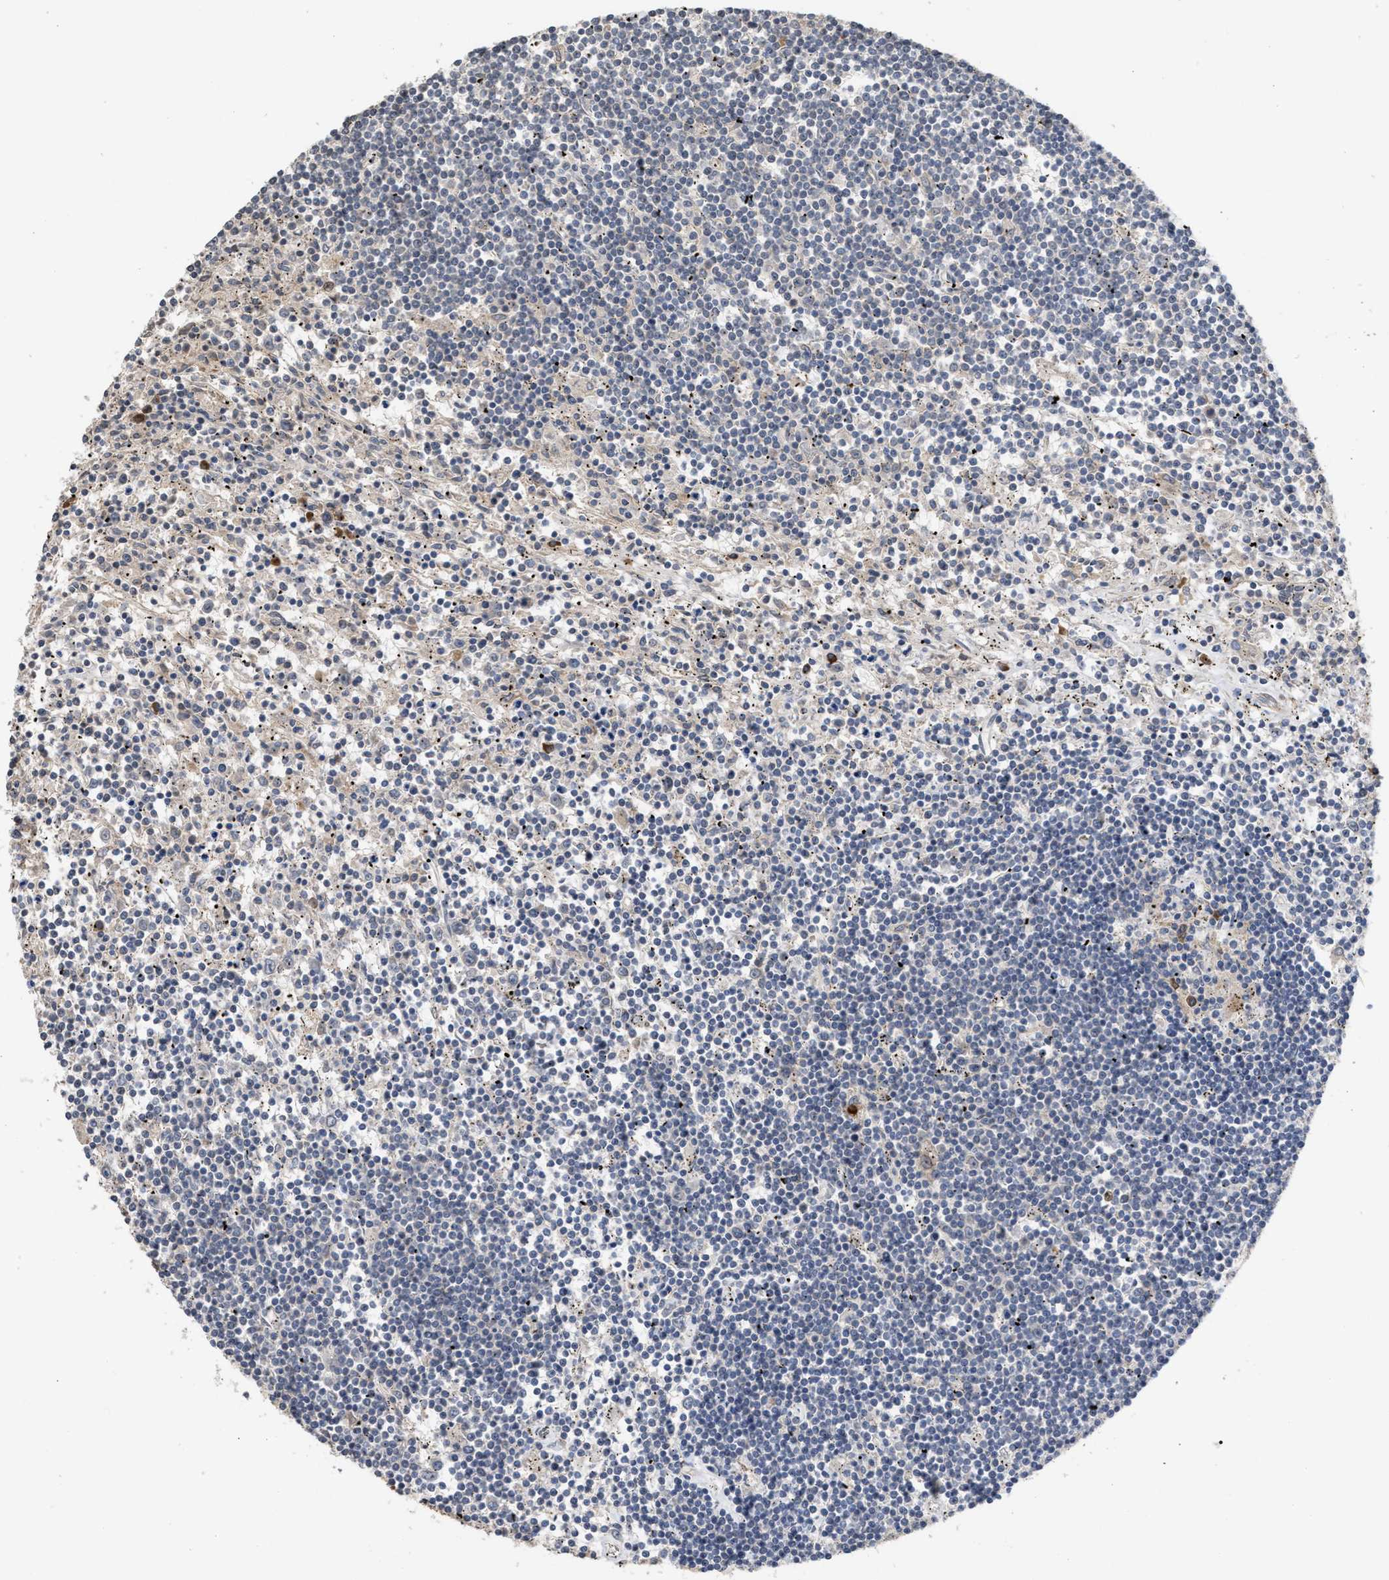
{"staining": {"intensity": "negative", "quantity": "none", "location": "none"}, "tissue": "lymphoma", "cell_type": "Tumor cells", "image_type": "cancer", "snomed": [{"axis": "morphology", "description": "Malignant lymphoma, non-Hodgkin's type, Low grade"}, {"axis": "topography", "description": "Spleen"}], "caption": "This is an immunohistochemistry image of malignant lymphoma, non-Hodgkin's type (low-grade). There is no staining in tumor cells.", "gene": "SAR1A", "patient": {"sex": "male", "age": 76}}